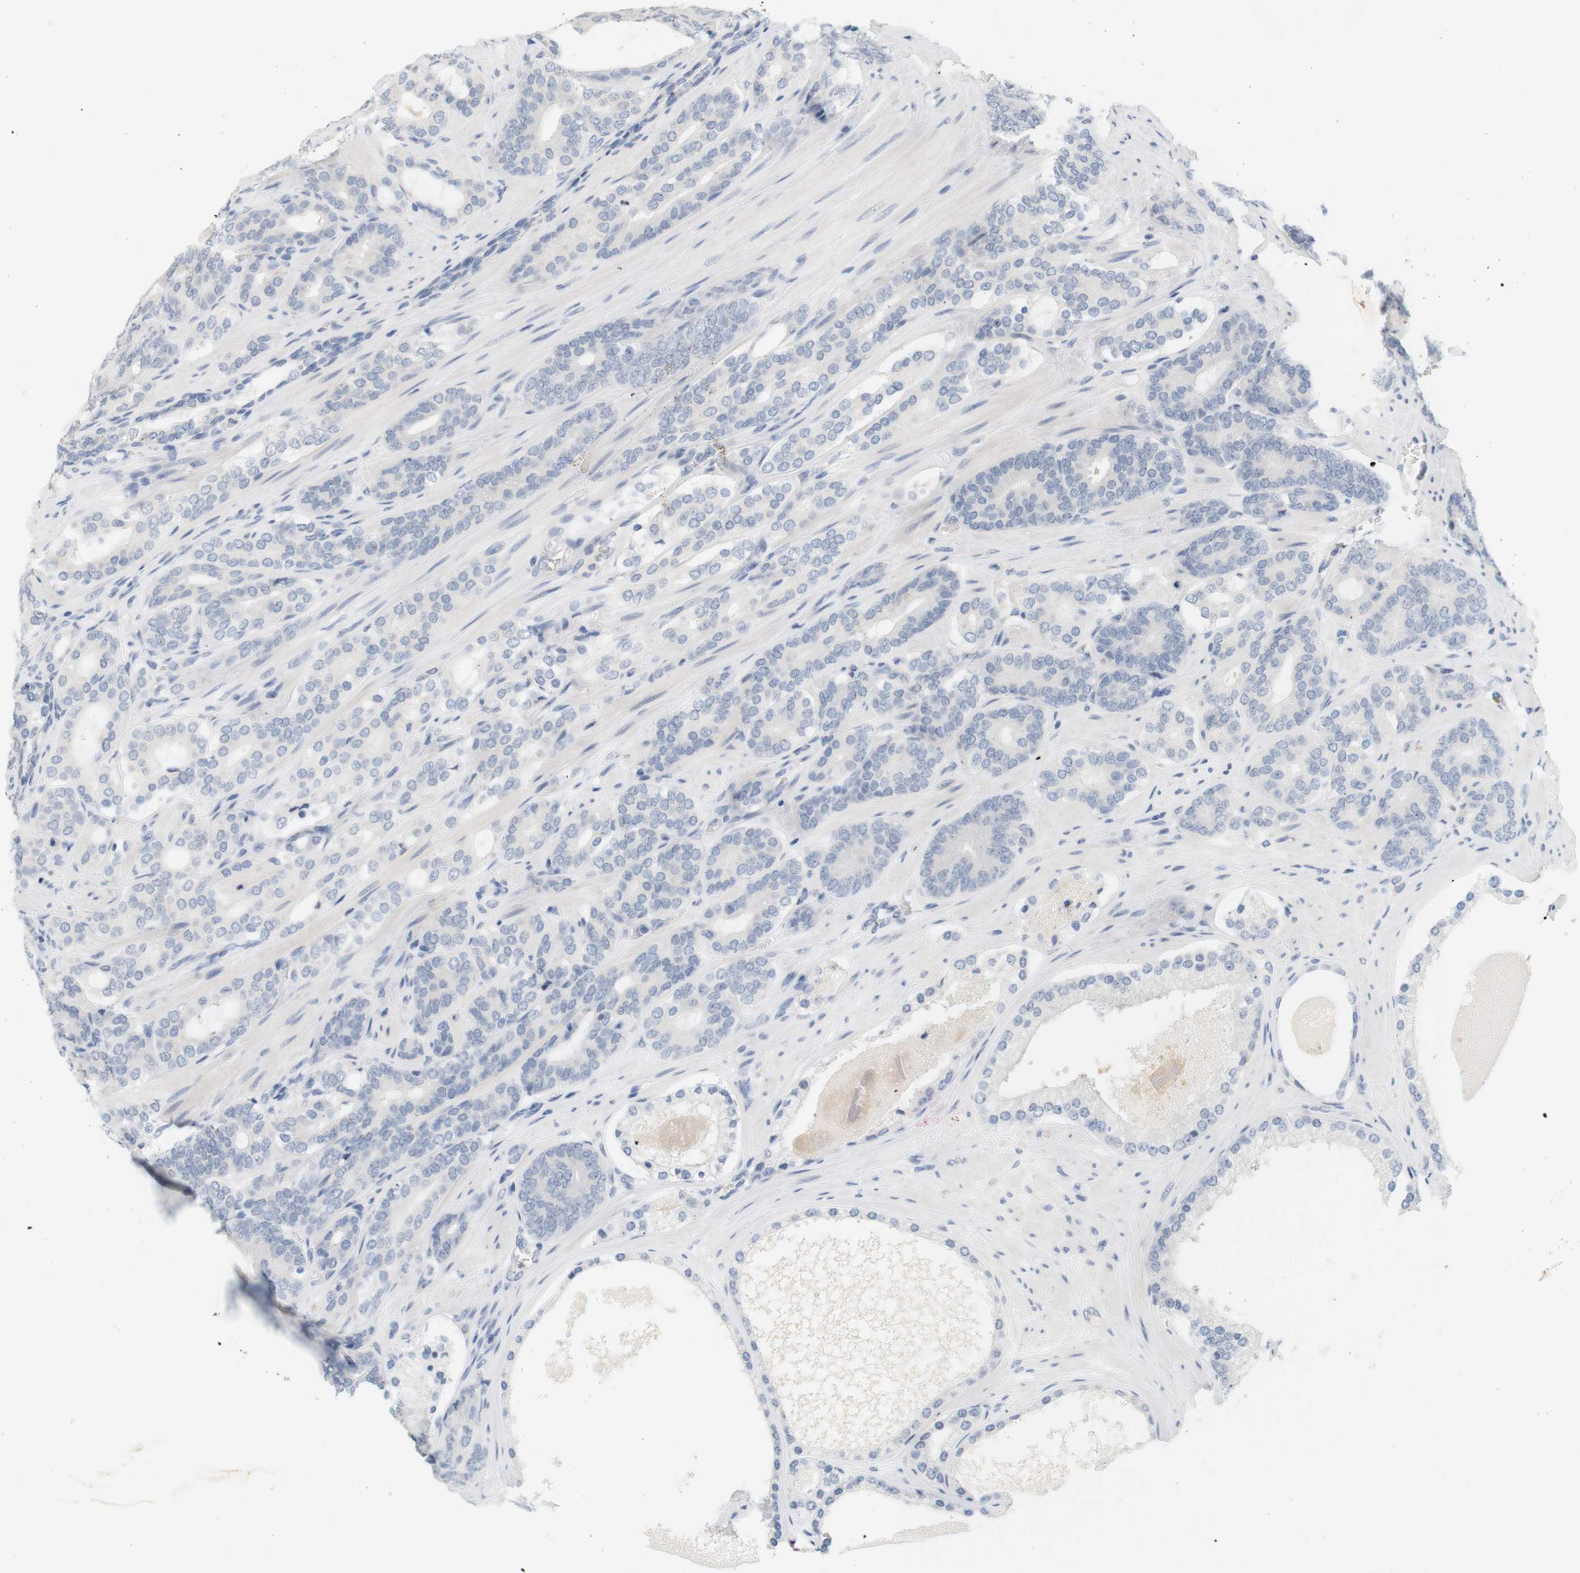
{"staining": {"intensity": "negative", "quantity": "none", "location": "none"}, "tissue": "prostate cancer", "cell_type": "Tumor cells", "image_type": "cancer", "snomed": [{"axis": "morphology", "description": "Adenocarcinoma, Low grade"}, {"axis": "topography", "description": "Prostate"}], "caption": "There is no significant expression in tumor cells of prostate cancer (adenocarcinoma (low-grade)).", "gene": "OPRM1", "patient": {"sex": "male", "age": 63}}